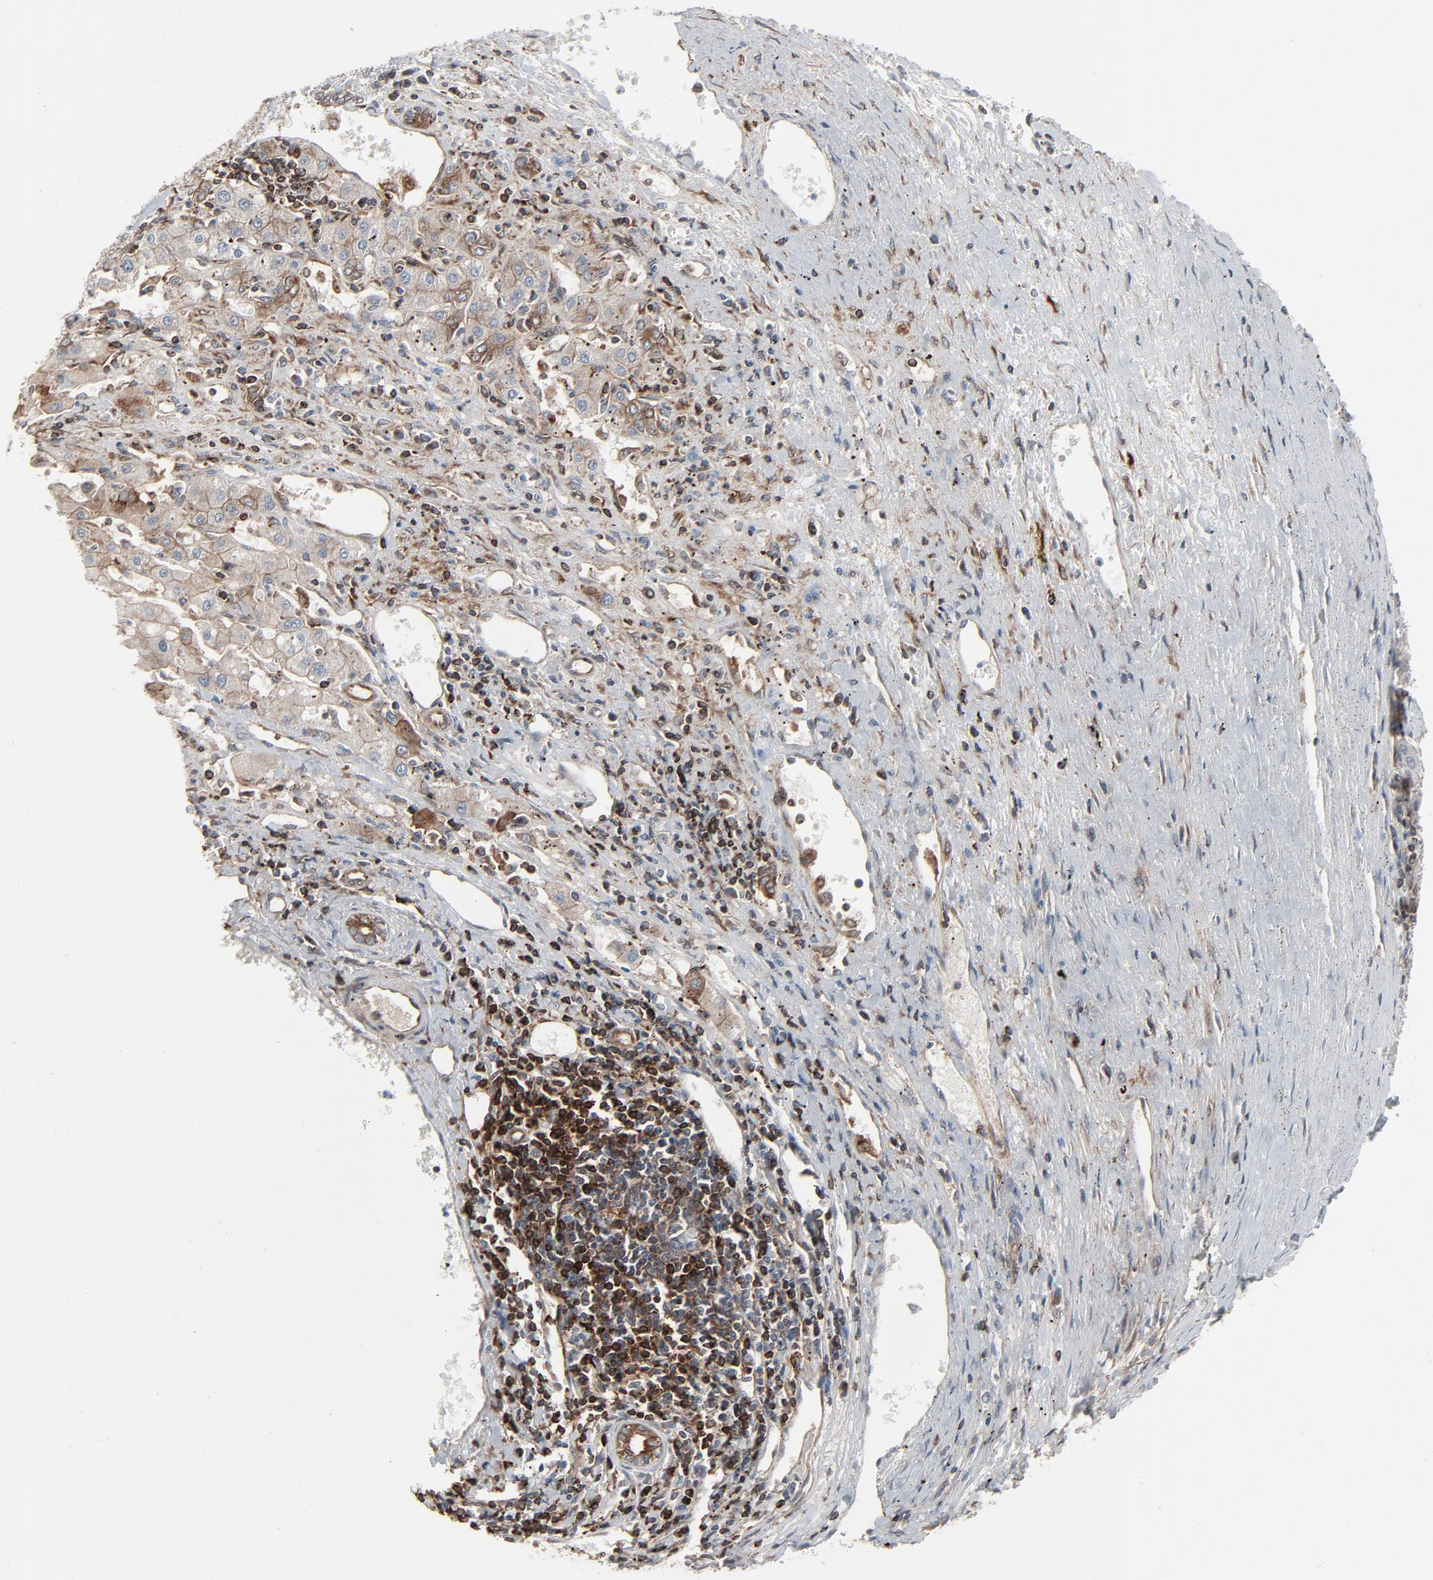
{"staining": {"intensity": "moderate", "quantity": "<25%", "location": "cytoplasmic/membranous"}, "tissue": "liver cancer", "cell_type": "Tumor cells", "image_type": "cancer", "snomed": [{"axis": "morphology", "description": "Carcinoma, Hepatocellular, NOS"}, {"axis": "topography", "description": "Liver"}], "caption": "High-magnification brightfield microscopy of liver hepatocellular carcinoma stained with DAB (brown) and counterstained with hematoxylin (blue). tumor cells exhibit moderate cytoplasmic/membranous positivity is present in about<25% of cells. The protein is shown in brown color, while the nuclei are stained blue.", "gene": "OPTN", "patient": {"sex": "male", "age": 72}}